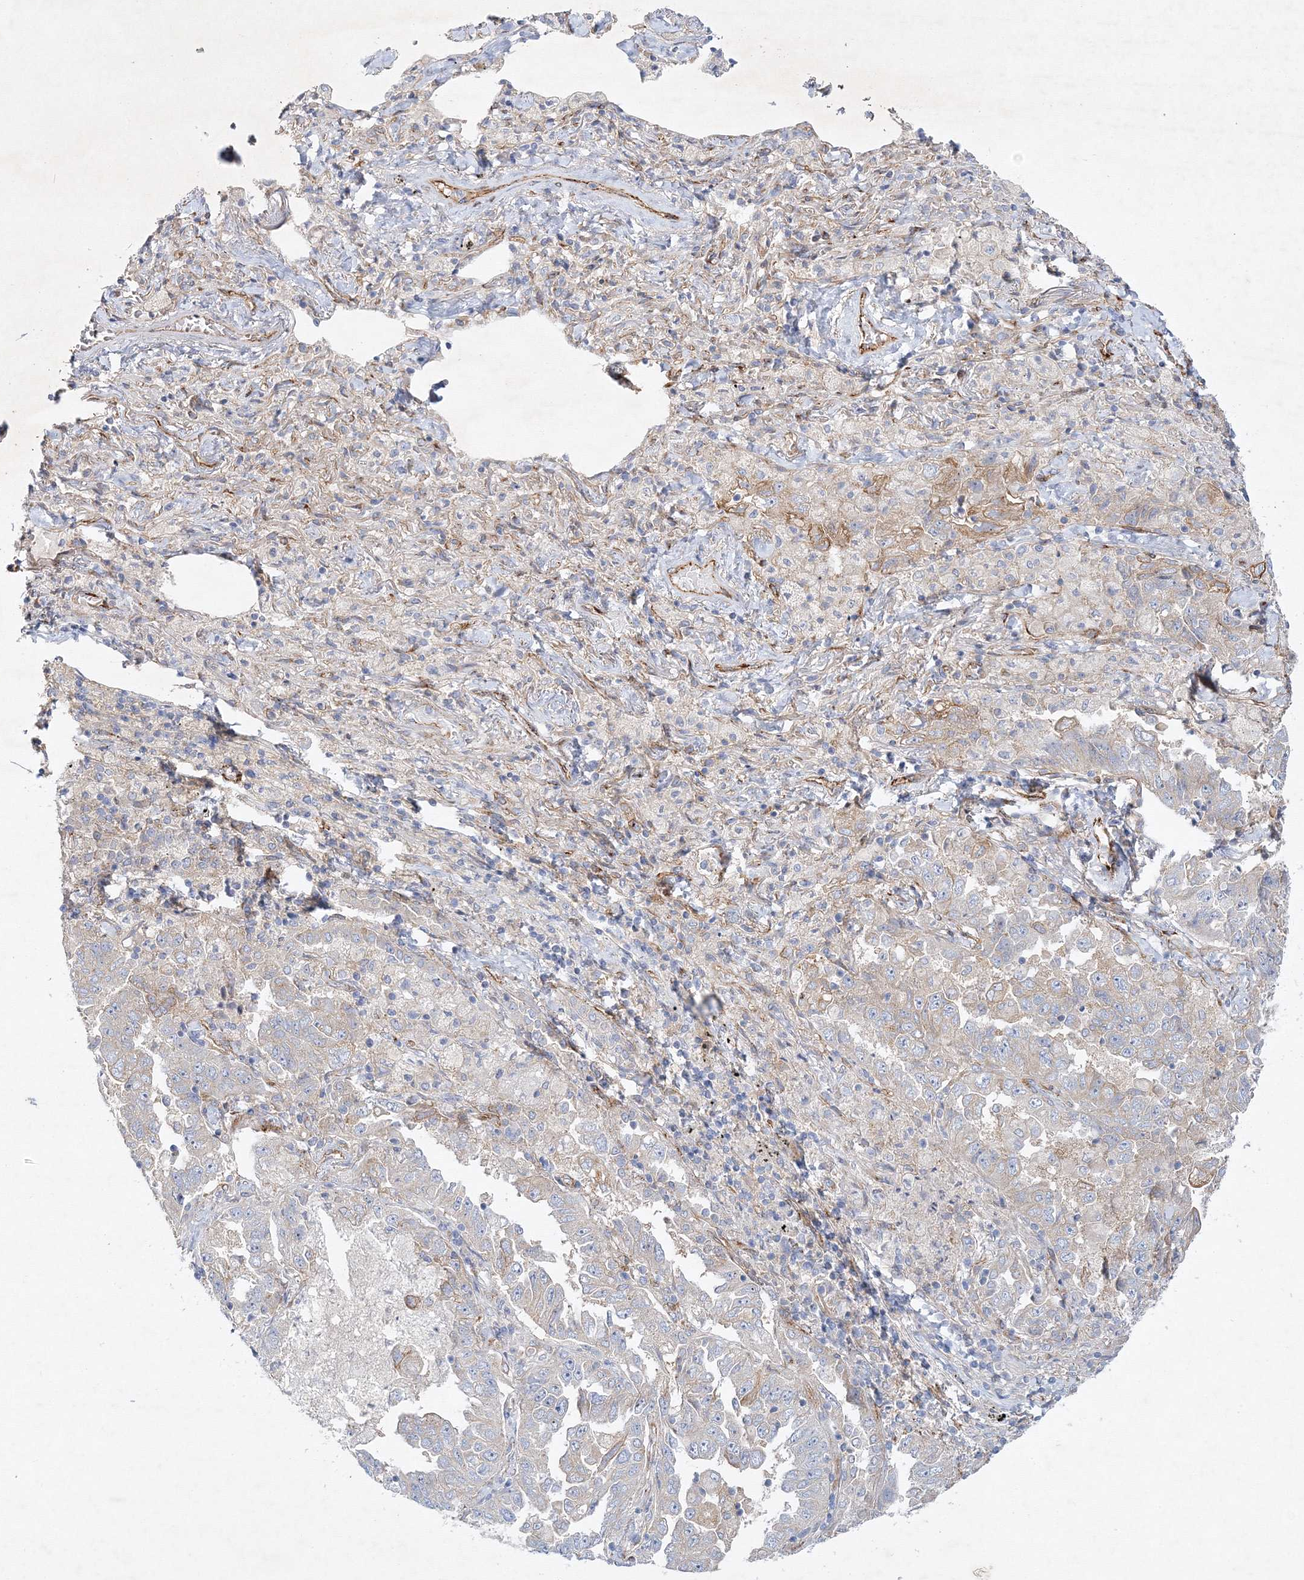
{"staining": {"intensity": "weak", "quantity": "<25%", "location": "cytoplasmic/membranous"}, "tissue": "lung cancer", "cell_type": "Tumor cells", "image_type": "cancer", "snomed": [{"axis": "morphology", "description": "Adenocarcinoma, NOS"}, {"axis": "topography", "description": "Lung"}], "caption": "Histopathology image shows no significant protein positivity in tumor cells of lung adenocarcinoma. Nuclei are stained in blue.", "gene": "ZFYVE16", "patient": {"sex": "female", "age": 51}}